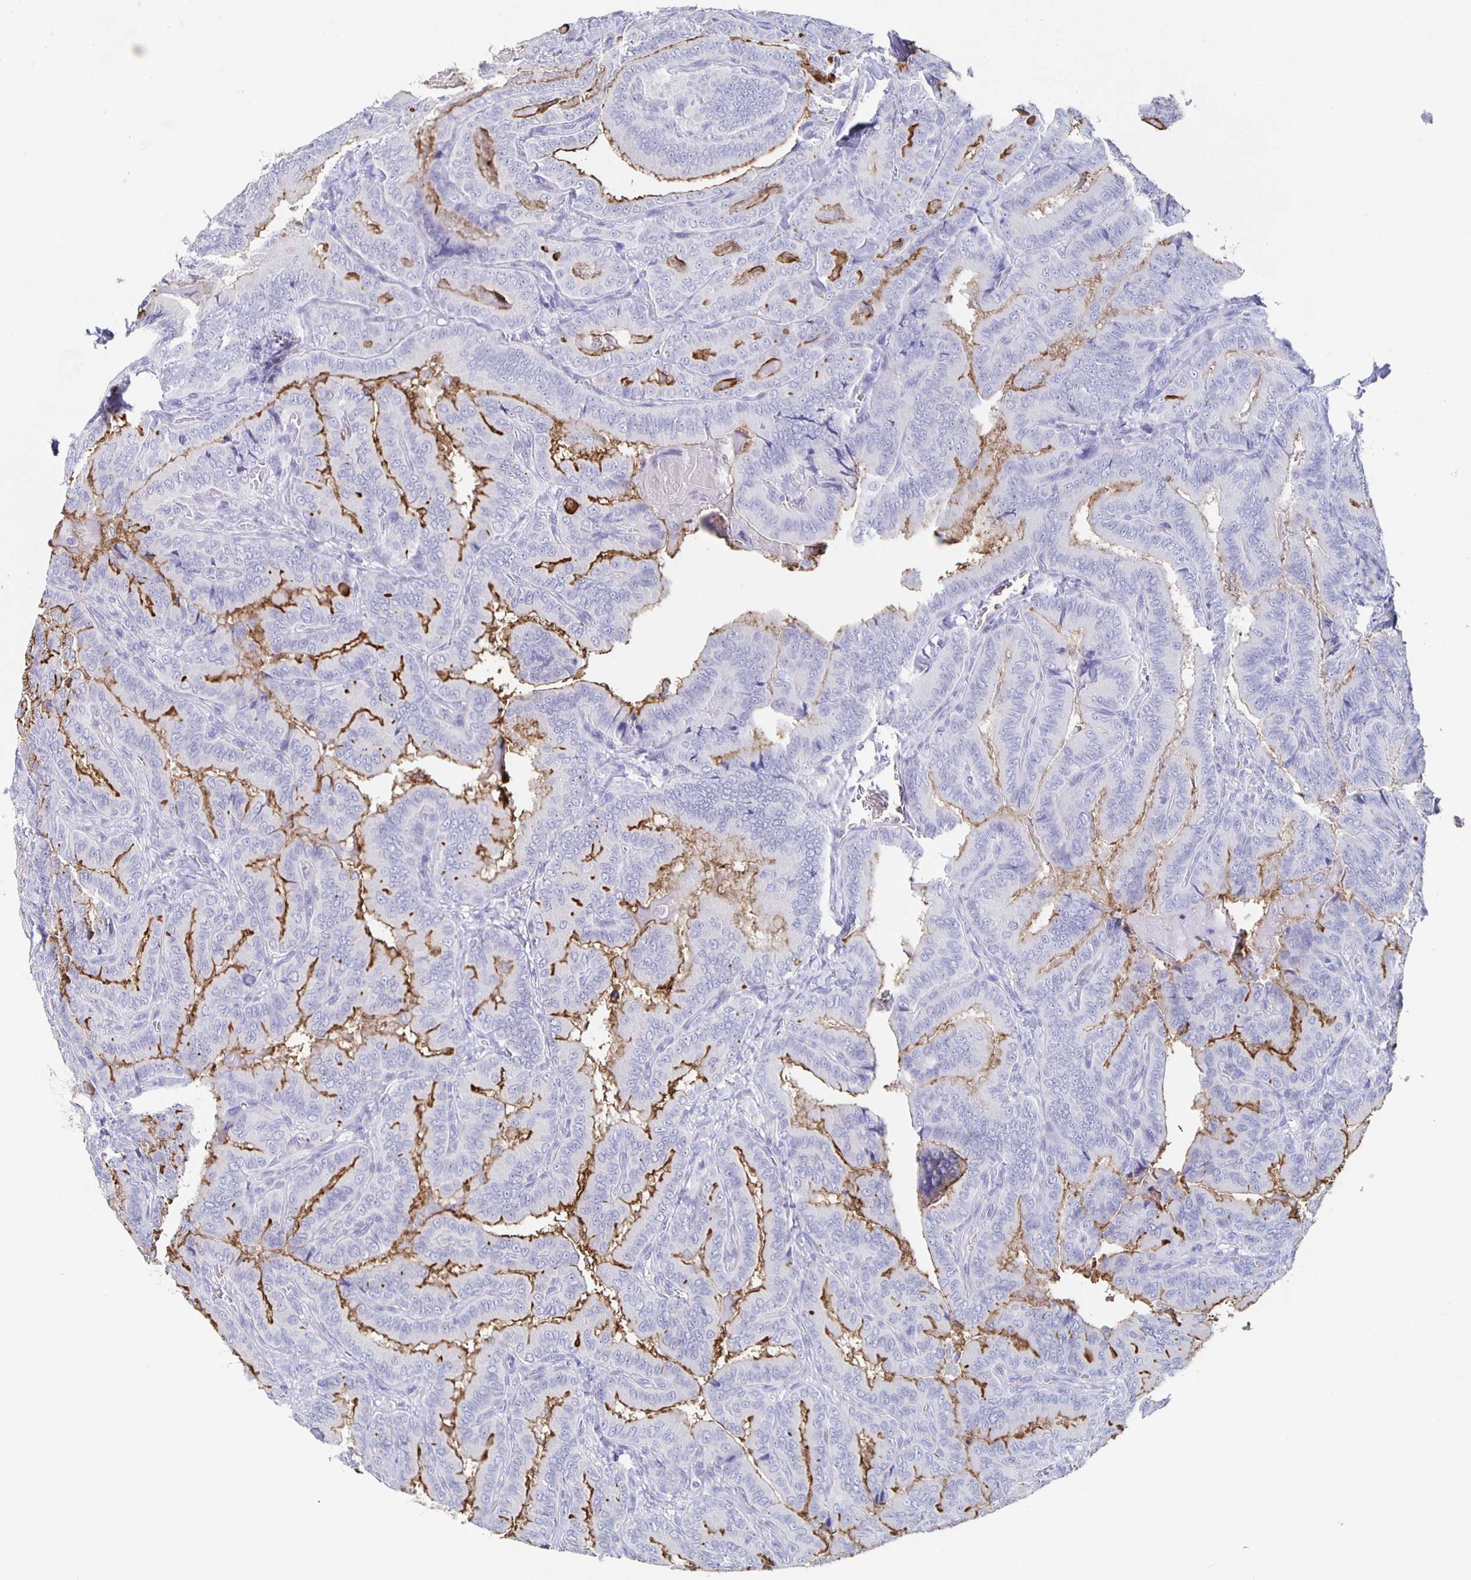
{"staining": {"intensity": "moderate", "quantity": "<25%", "location": "cytoplasmic/membranous"}, "tissue": "thyroid cancer", "cell_type": "Tumor cells", "image_type": "cancer", "snomed": [{"axis": "morphology", "description": "Papillary adenocarcinoma, NOS"}, {"axis": "topography", "description": "Thyroid gland"}], "caption": "IHC micrograph of thyroid papillary adenocarcinoma stained for a protein (brown), which exhibits low levels of moderate cytoplasmic/membranous positivity in approximately <25% of tumor cells.", "gene": "SLC34A2", "patient": {"sex": "male", "age": 61}}